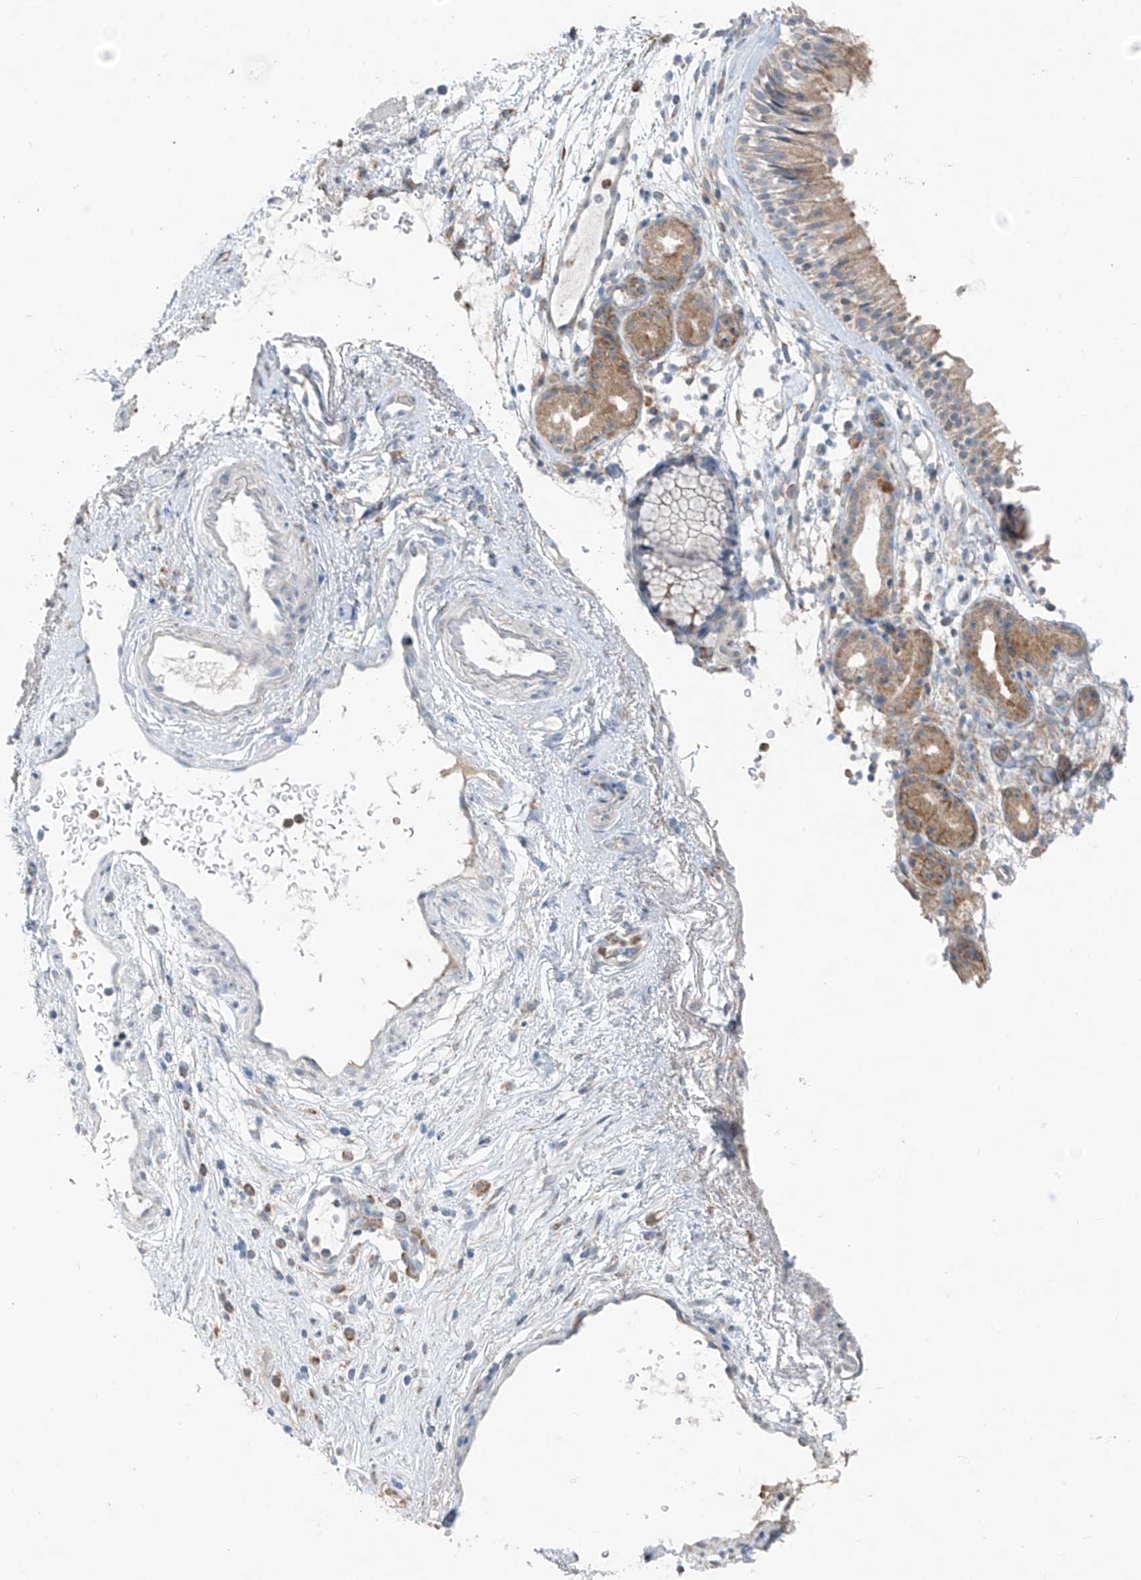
{"staining": {"intensity": "weak", "quantity": ">75%", "location": "cytoplasmic/membranous"}, "tissue": "nasopharynx", "cell_type": "Respiratory epithelial cells", "image_type": "normal", "snomed": [{"axis": "morphology", "description": "Normal tissue, NOS"}, {"axis": "morphology", "description": "Inflammation, NOS"}, {"axis": "morphology", "description": "Malignant melanoma, Metastatic site"}, {"axis": "topography", "description": "Nasopharynx"}], "caption": "Brown immunohistochemical staining in benign human nasopharynx exhibits weak cytoplasmic/membranous staining in about >75% of respiratory epithelial cells.", "gene": "CYP4V2", "patient": {"sex": "male", "age": 70}}